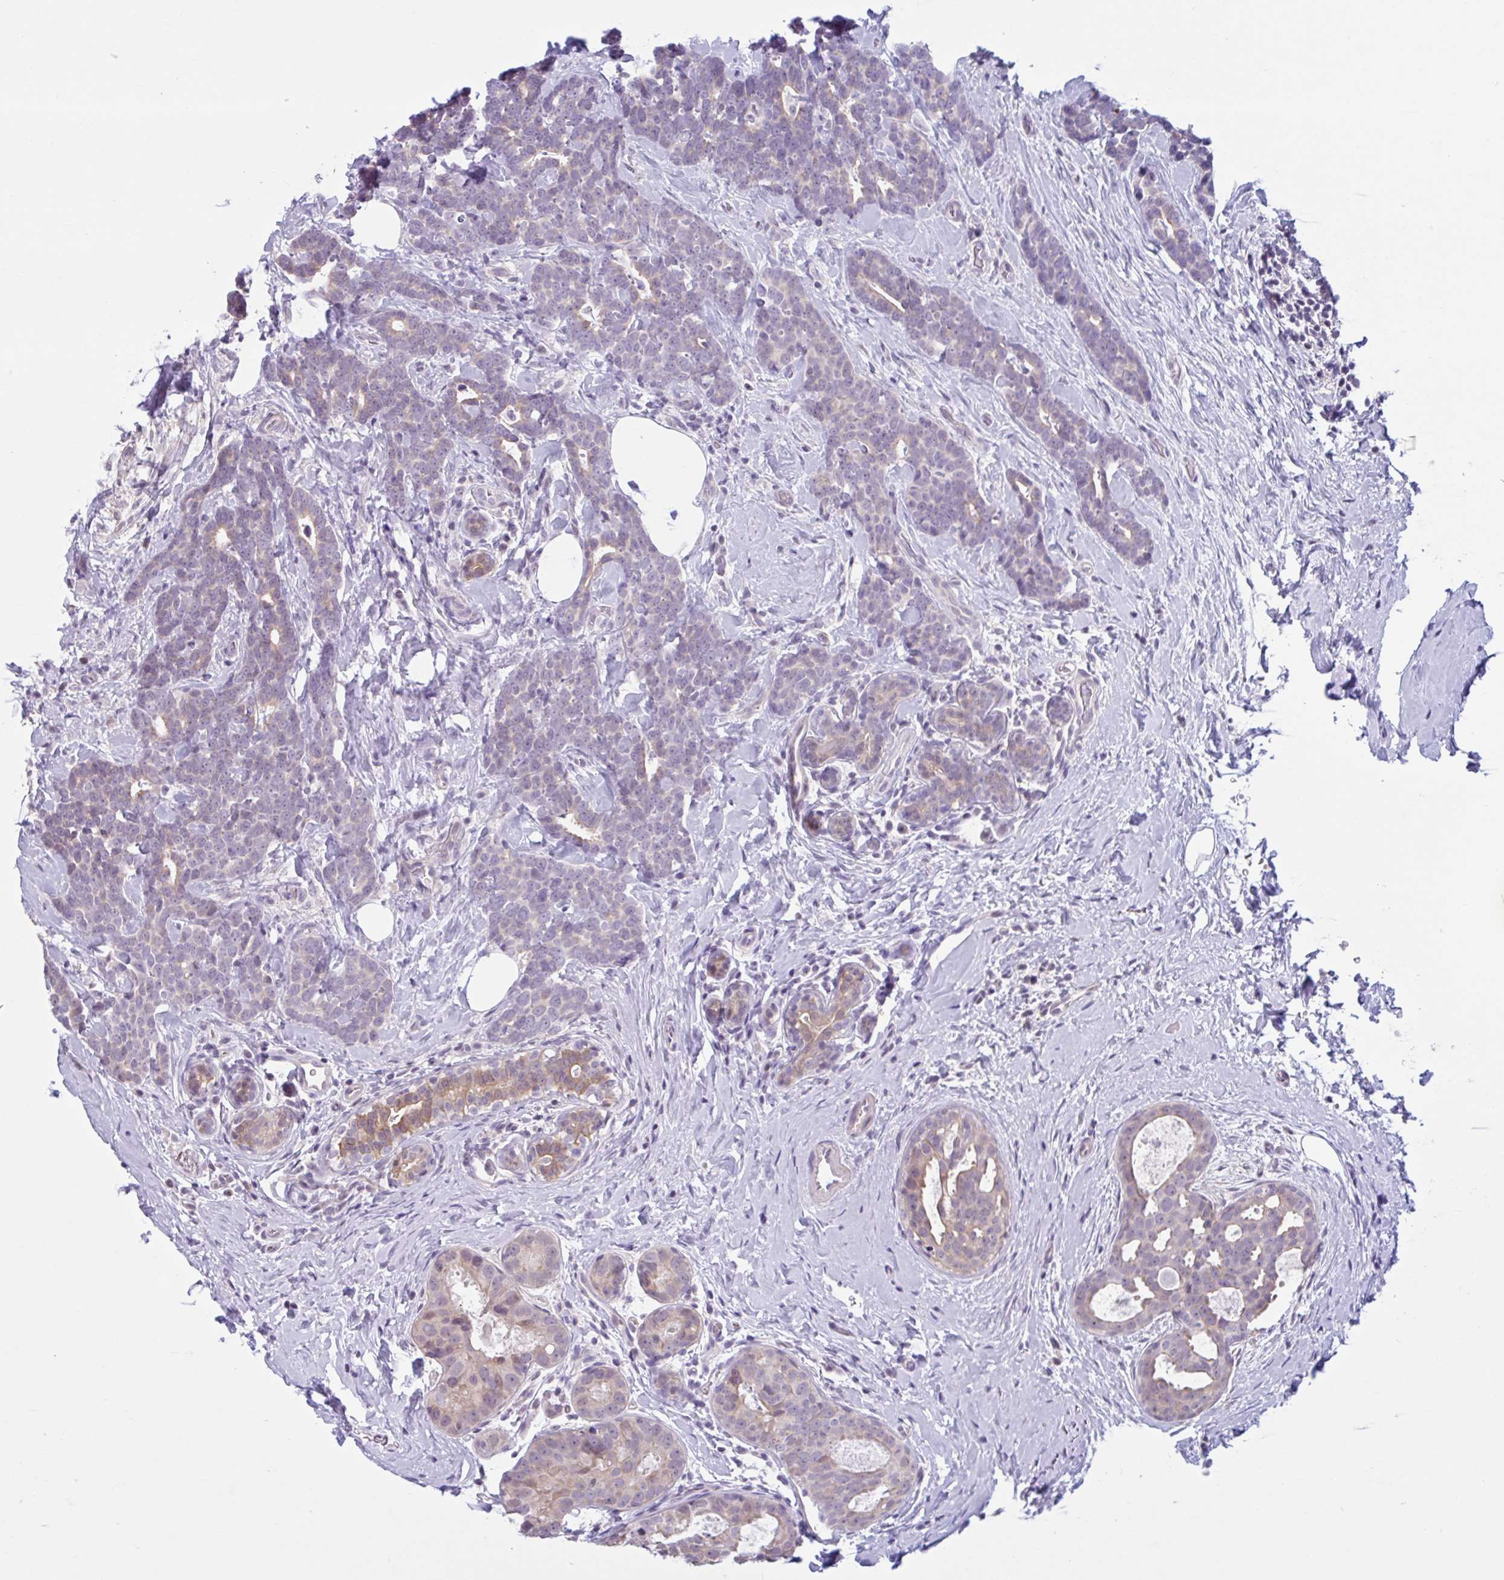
{"staining": {"intensity": "weak", "quantity": "<25%", "location": "cytoplasmic/membranous"}, "tissue": "breast cancer", "cell_type": "Tumor cells", "image_type": "cancer", "snomed": [{"axis": "morphology", "description": "Duct carcinoma"}, {"axis": "topography", "description": "Breast"}], "caption": "An IHC image of breast intraductal carcinoma is shown. There is no staining in tumor cells of breast intraductal carcinoma.", "gene": "CDH19", "patient": {"sex": "female", "age": 71}}